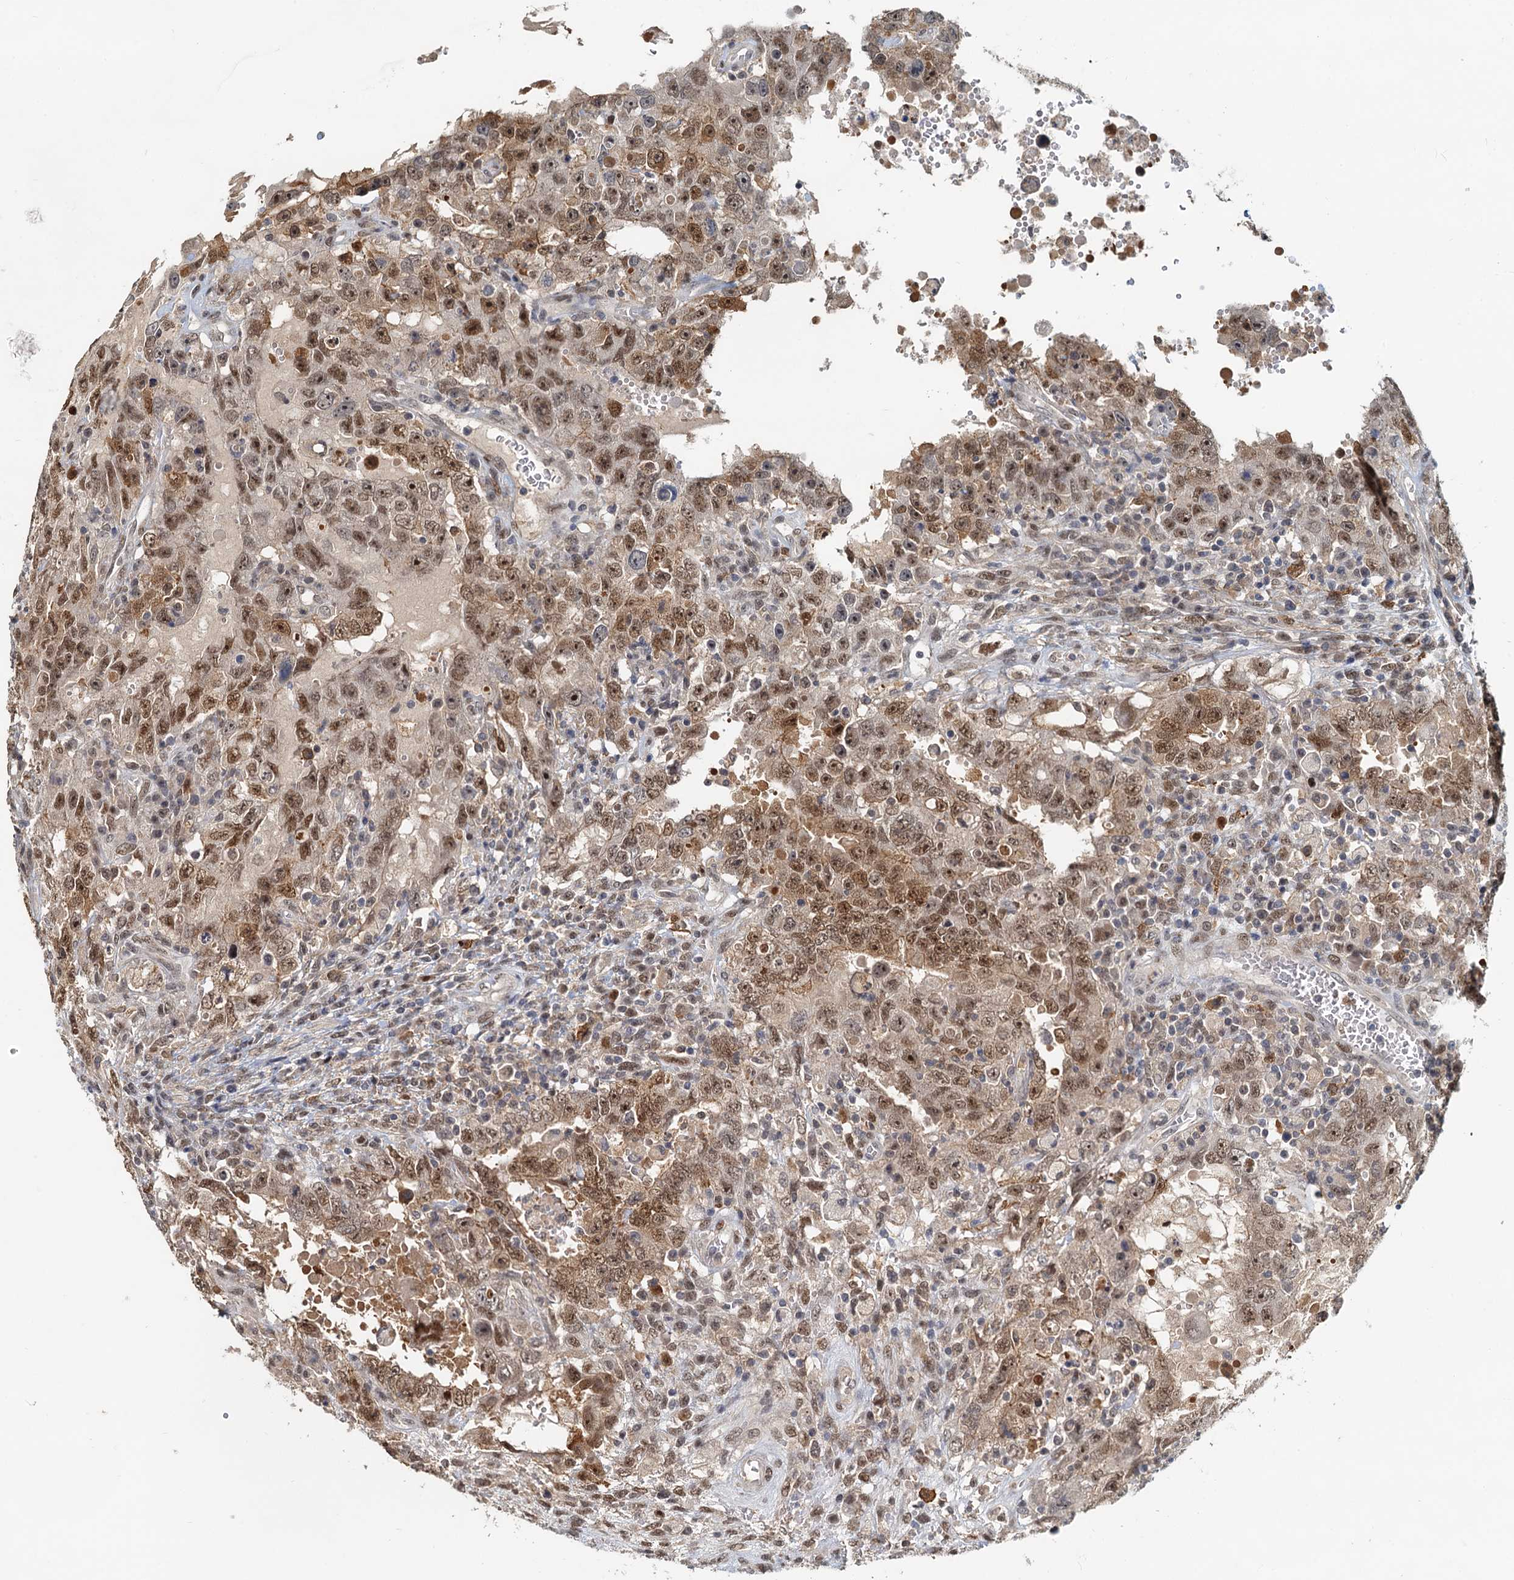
{"staining": {"intensity": "moderate", "quantity": ">75%", "location": "nuclear"}, "tissue": "testis cancer", "cell_type": "Tumor cells", "image_type": "cancer", "snomed": [{"axis": "morphology", "description": "Carcinoma, Embryonal, NOS"}, {"axis": "topography", "description": "Testis"}], "caption": "Moderate nuclear staining is identified in approximately >75% of tumor cells in embryonal carcinoma (testis).", "gene": "SPINDOC", "patient": {"sex": "male", "age": 26}}